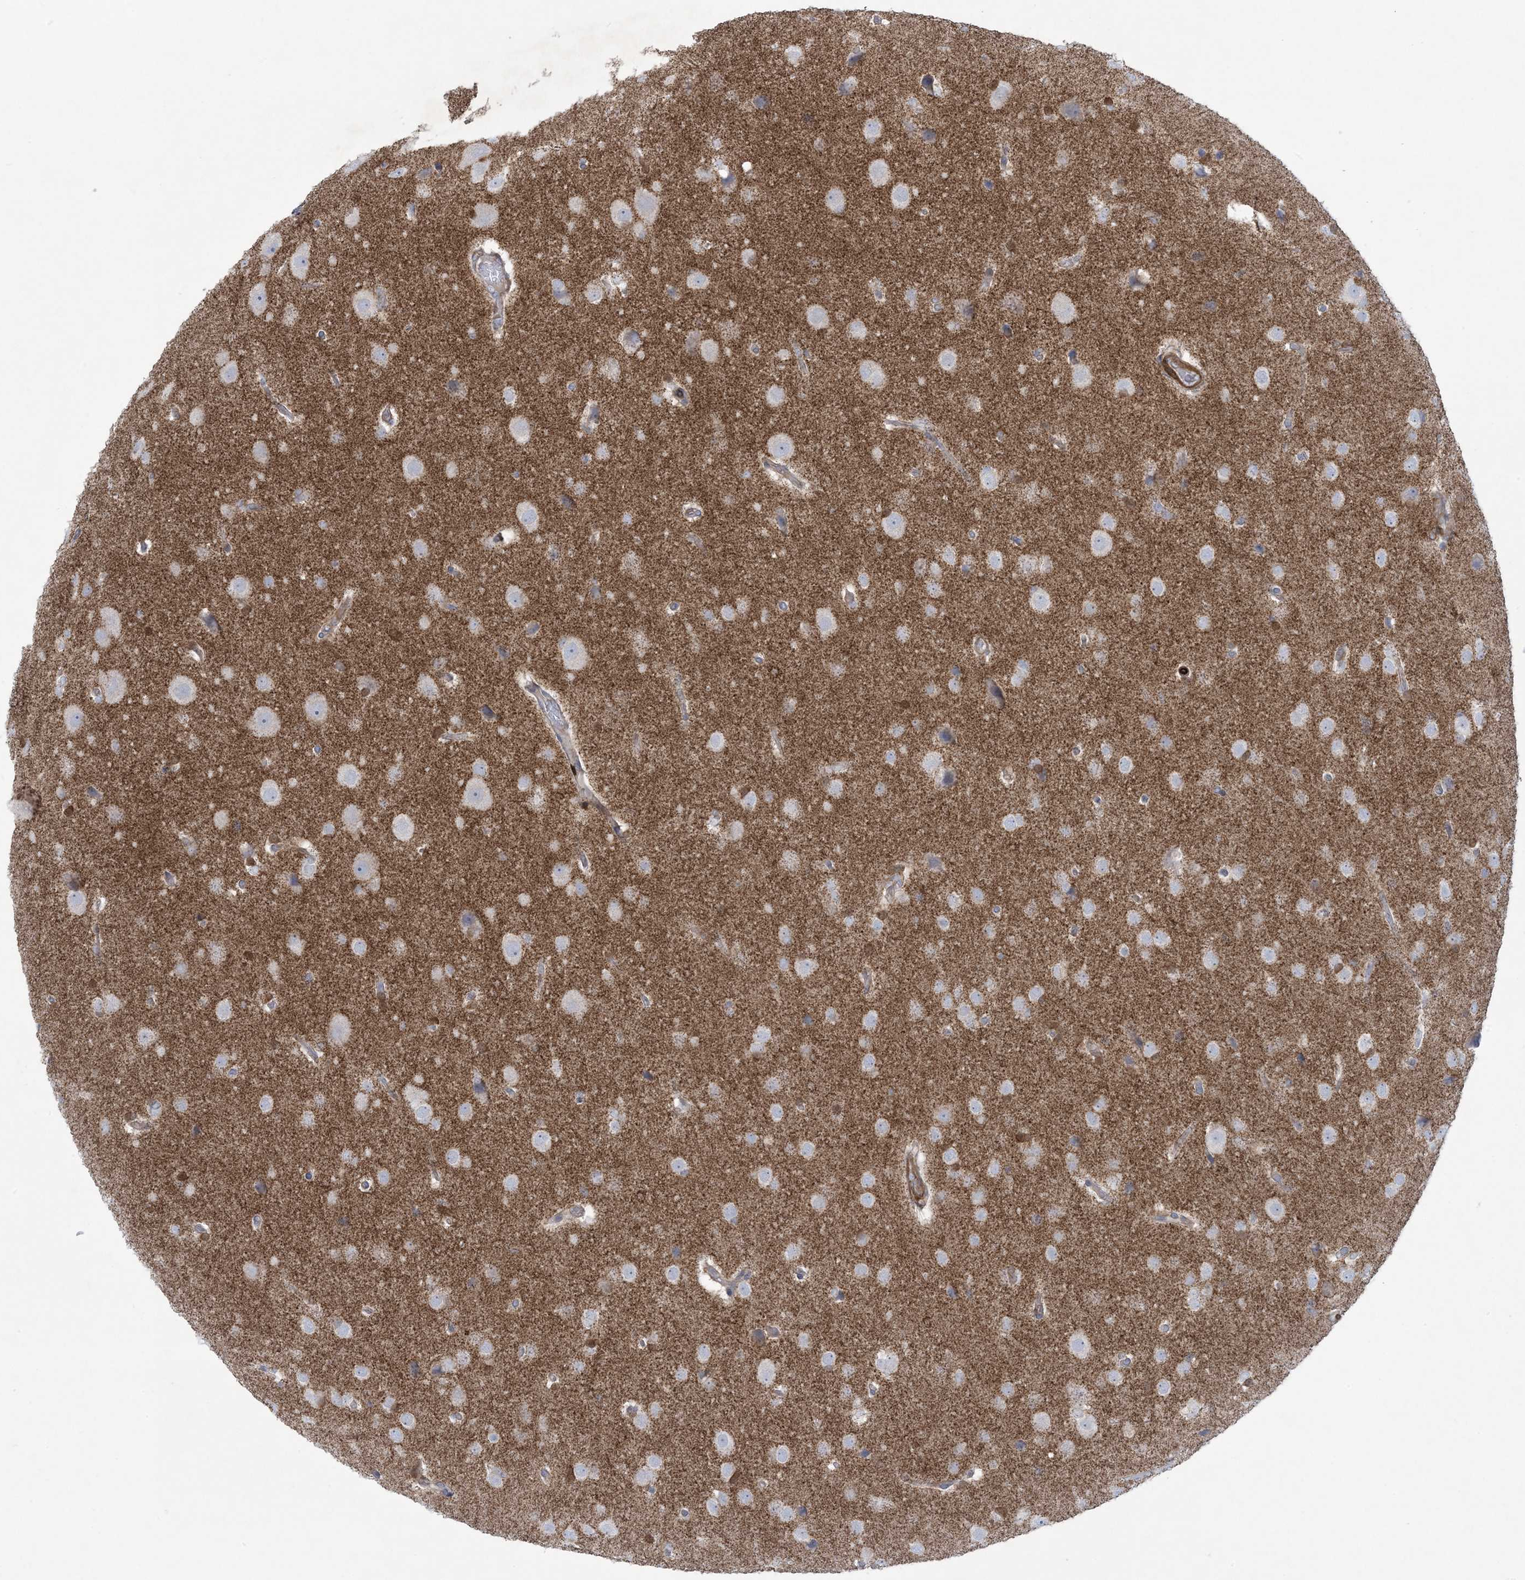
{"staining": {"intensity": "negative", "quantity": "none", "location": "none"}, "tissue": "glioma", "cell_type": "Tumor cells", "image_type": "cancer", "snomed": [{"axis": "morphology", "description": "Glioma, malignant, Low grade"}, {"axis": "topography", "description": "Brain"}], "caption": "The micrograph displays no significant positivity in tumor cells of malignant low-grade glioma. (IHC, brightfield microscopy, high magnification).", "gene": "ARHGAP30", "patient": {"sex": "female", "age": 37}}